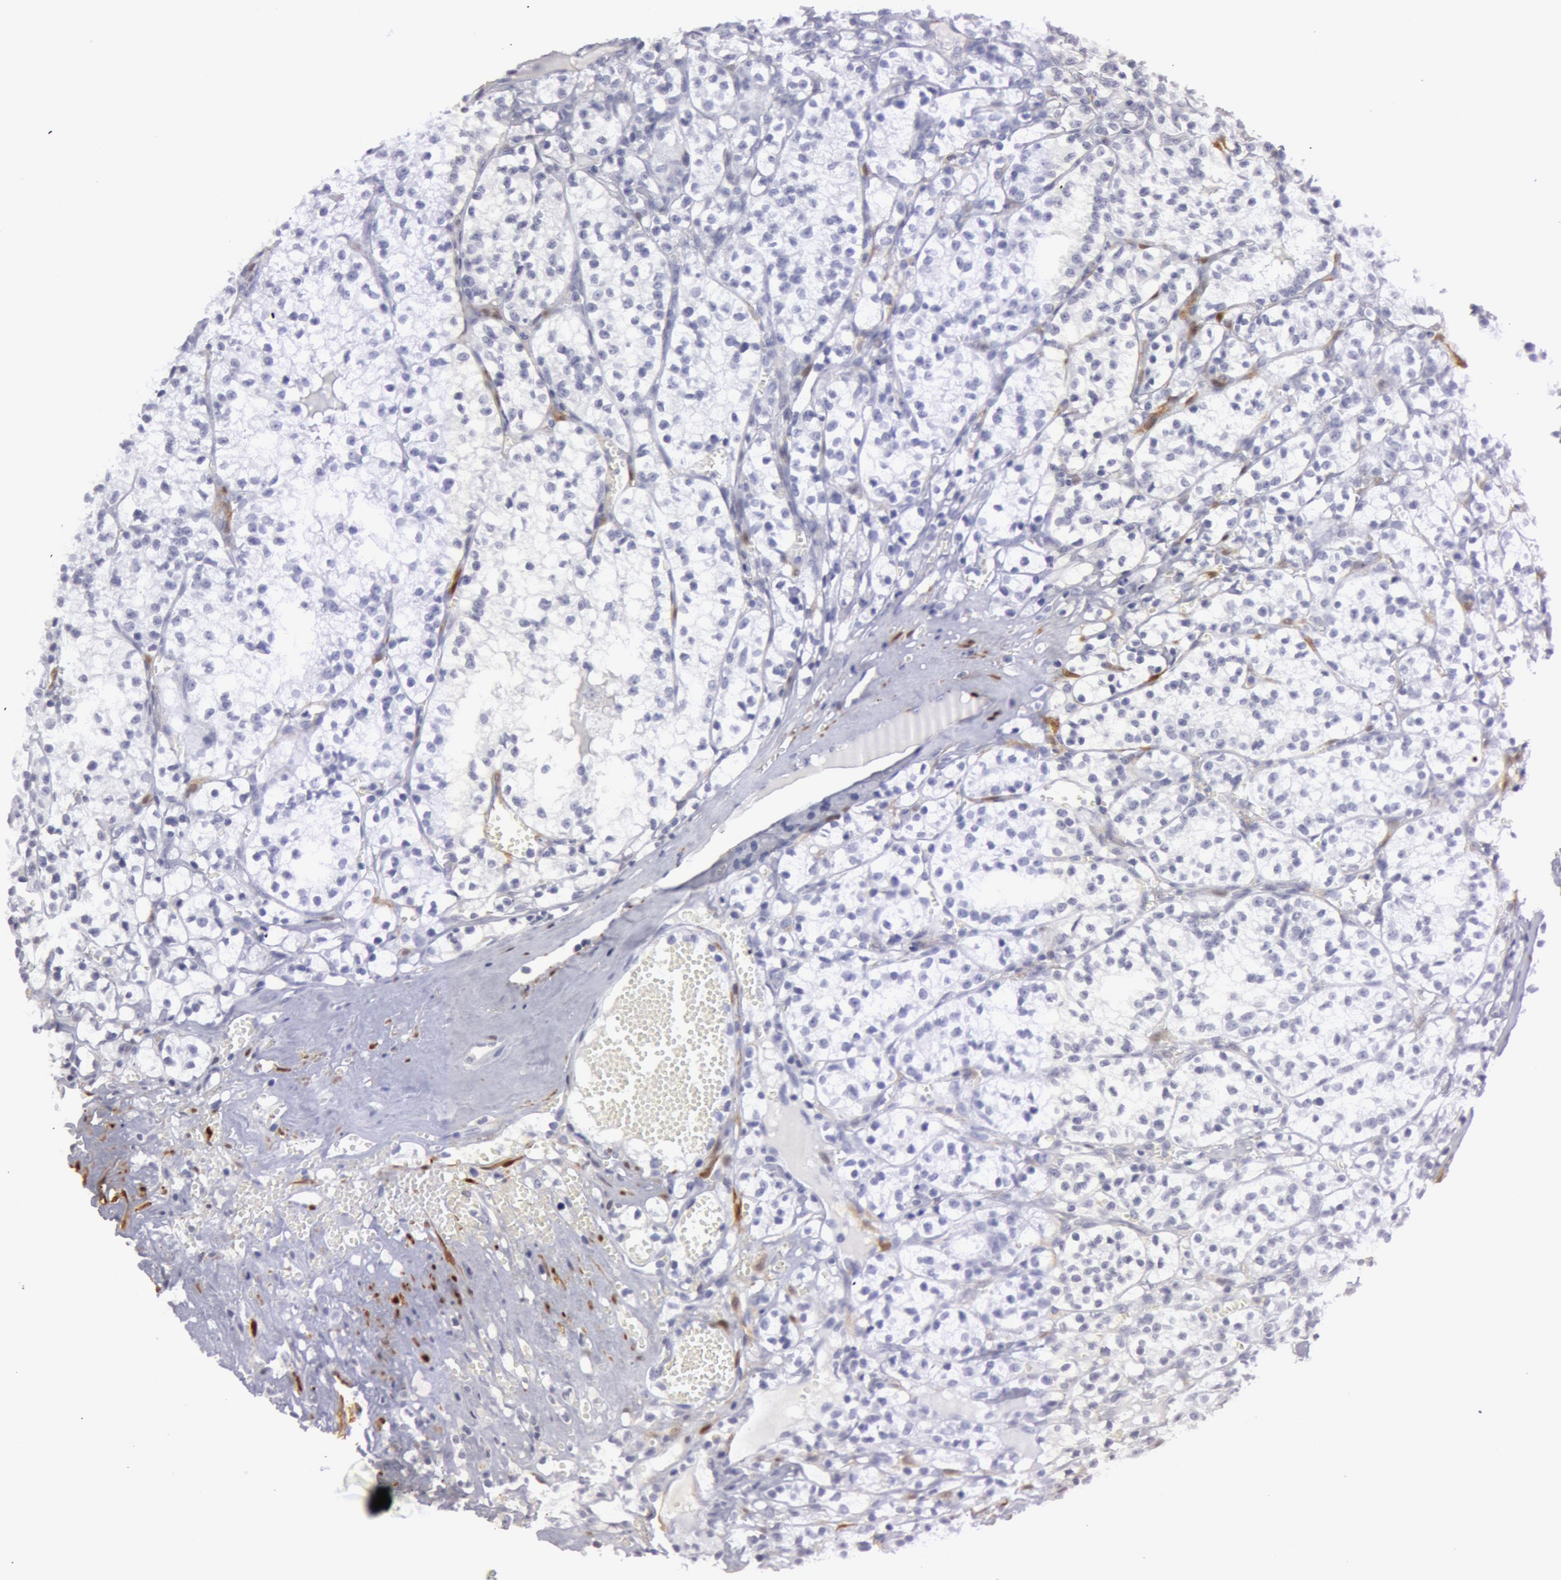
{"staining": {"intensity": "negative", "quantity": "none", "location": "none"}, "tissue": "renal cancer", "cell_type": "Tumor cells", "image_type": "cancer", "snomed": [{"axis": "morphology", "description": "Adenocarcinoma, NOS"}, {"axis": "topography", "description": "Kidney"}], "caption": "Immunohistochemical staining of renal adenocarcinoma shows no significant expression in tumor cells.", "gene": "TAGLN", "patient": {"sex": "male", "age": 61}}